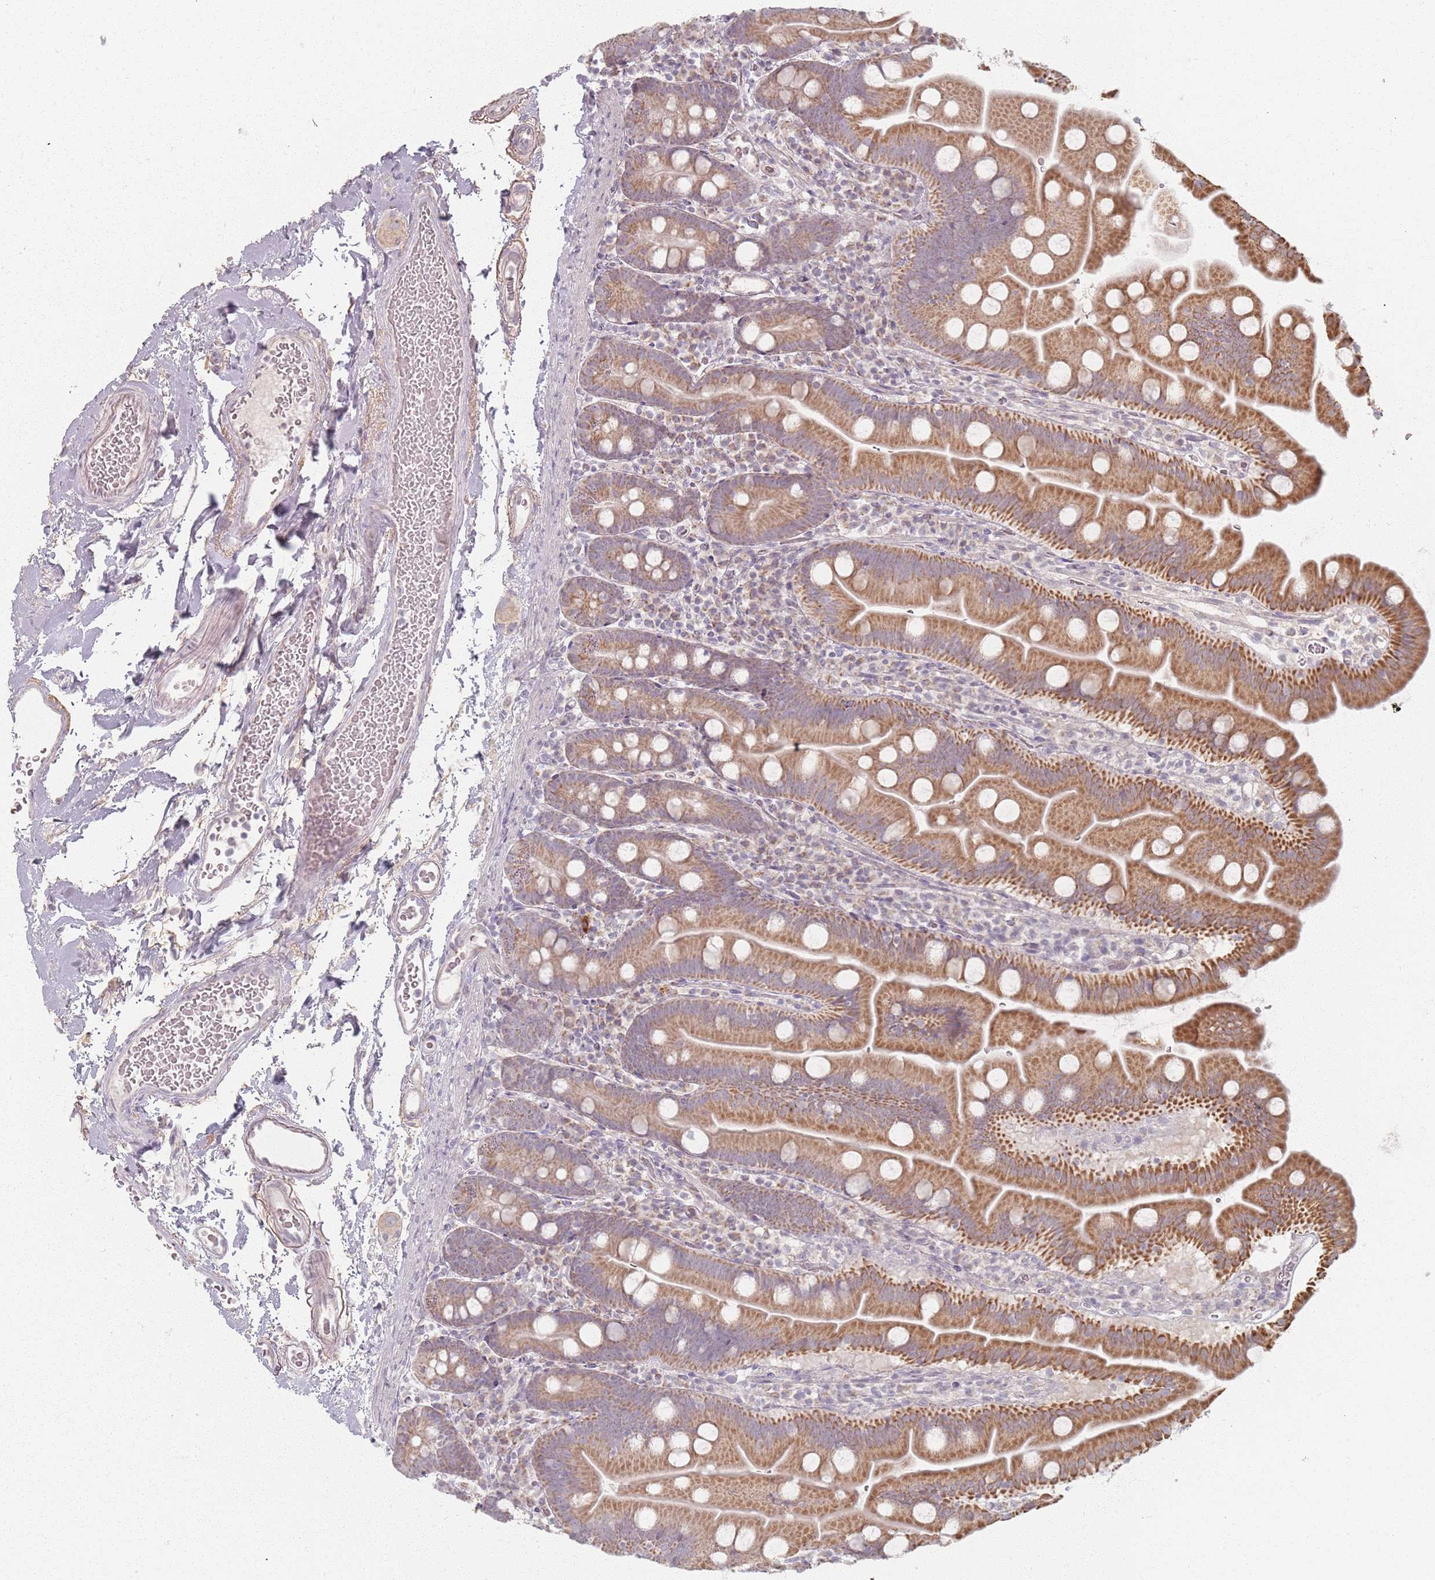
{"staining": {"intensity": "moderate", "quantity": ">75%", "location": "cytoplasmic/membranous"}, "tissue": "small intestine", "cell_type": "Glandular cells", "image_type": "normal", "snomed": [{"axis": "morphology", "description": "Normal tissue, NOS"}, {"axis": "topography", "description": "Small intestine"}], "caption": "This is an image of immunohistochemistry staining of benign small intestine, which shows moderate expression in the cytoplasmic/membranous of glandular cells.", "gene": "PKD2L2", "patient": {"sex": "female", "age": 68}}